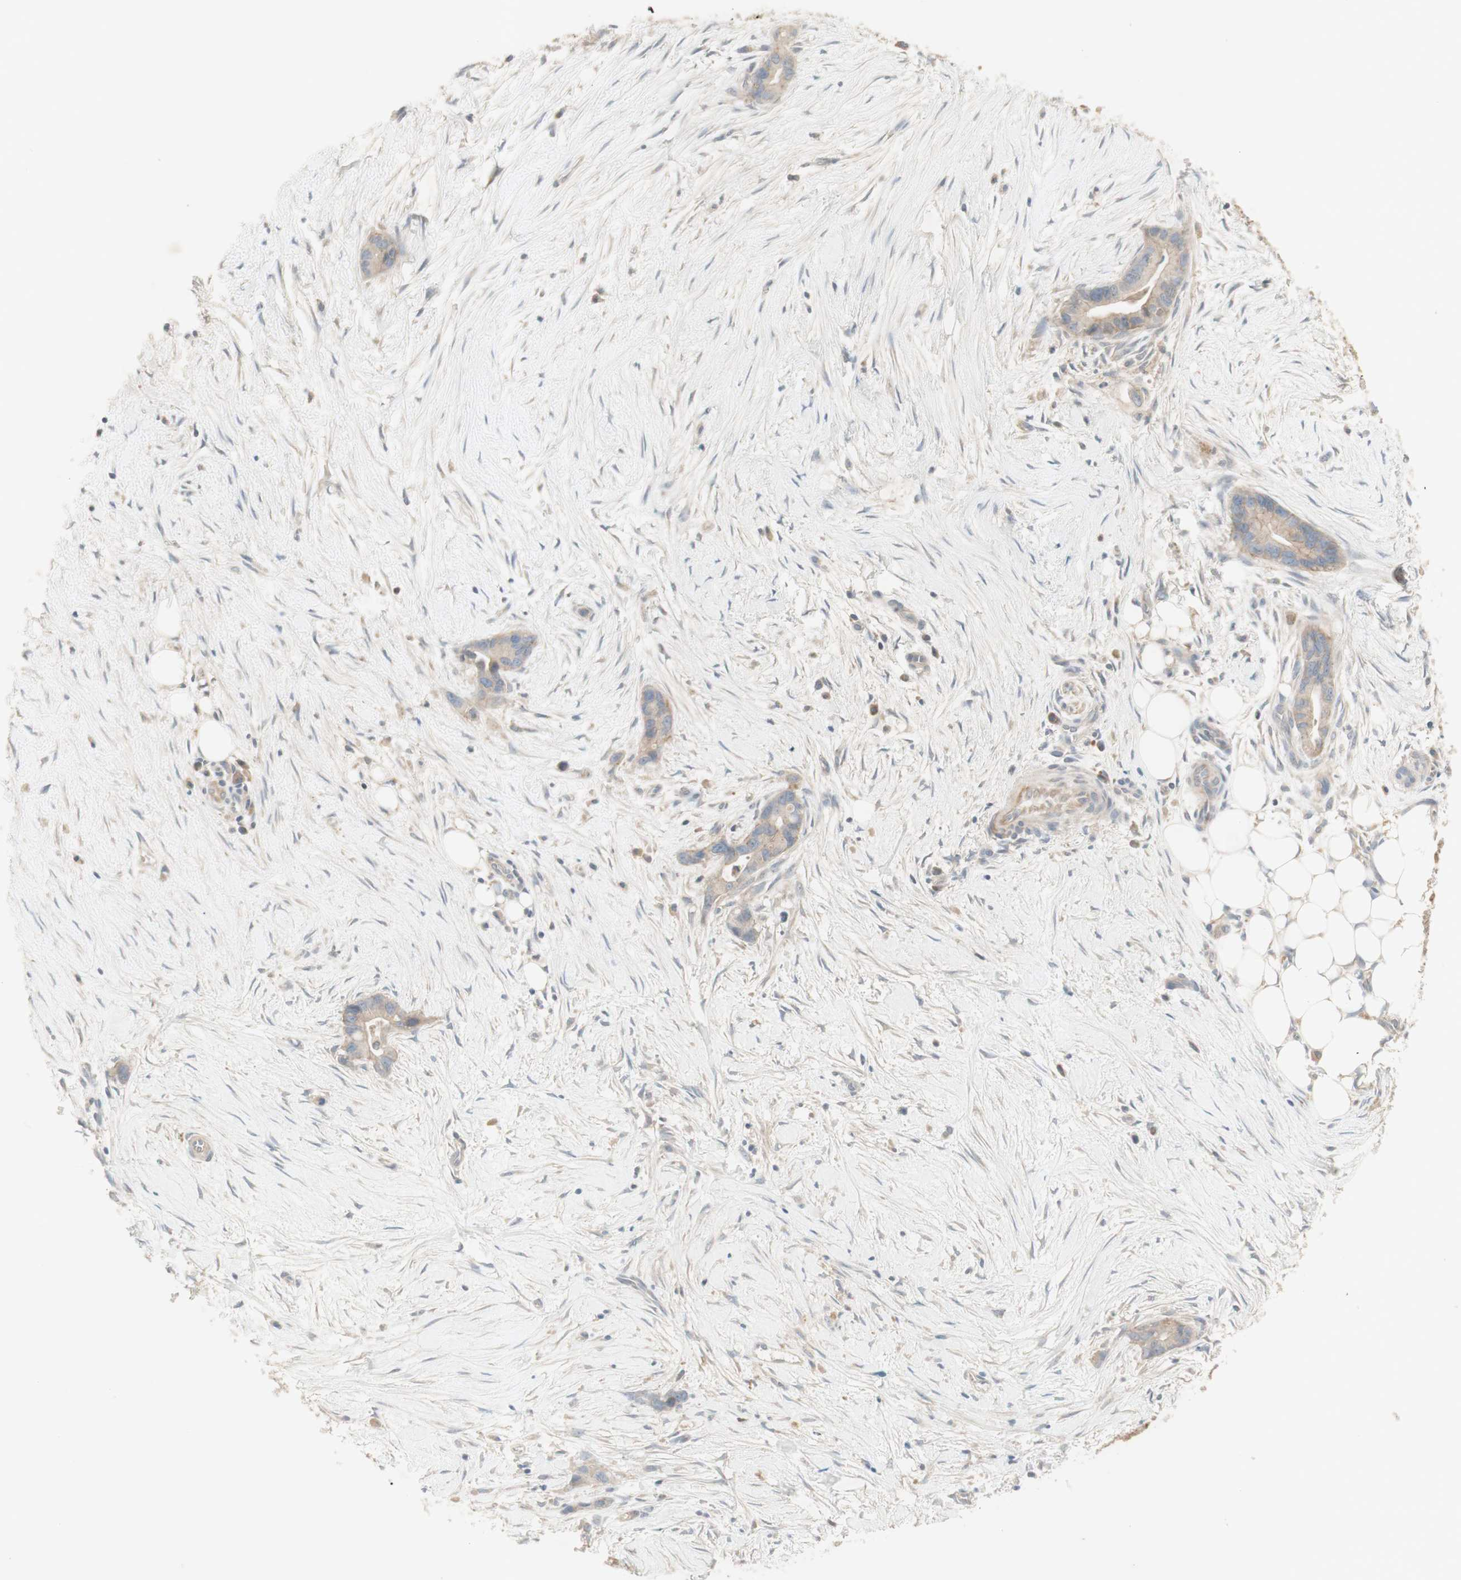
{"staining": {"intensity": "weak", "quantity": ">75%", "location": "cytoplasmic/membranous"}, "tissue": "liver cancer", "cell_type": "Tumor cells", "image_type": "cancer", "snomed": [{"axis": "morphology", "description": "Cholangiocarcinoma"}, {"axis": "topography", "description": "Liver"}], "caption": "A photomicrograph of human liver cholangiocarcinoma stained for a protein reveals weak cytoplasmic/membranous brown staining in tumor cells. (Brightfield microscopy of DAB IHC at high magnification).", "gene": "PTGER4", "patient": {"sex": "female", "age": 55}}